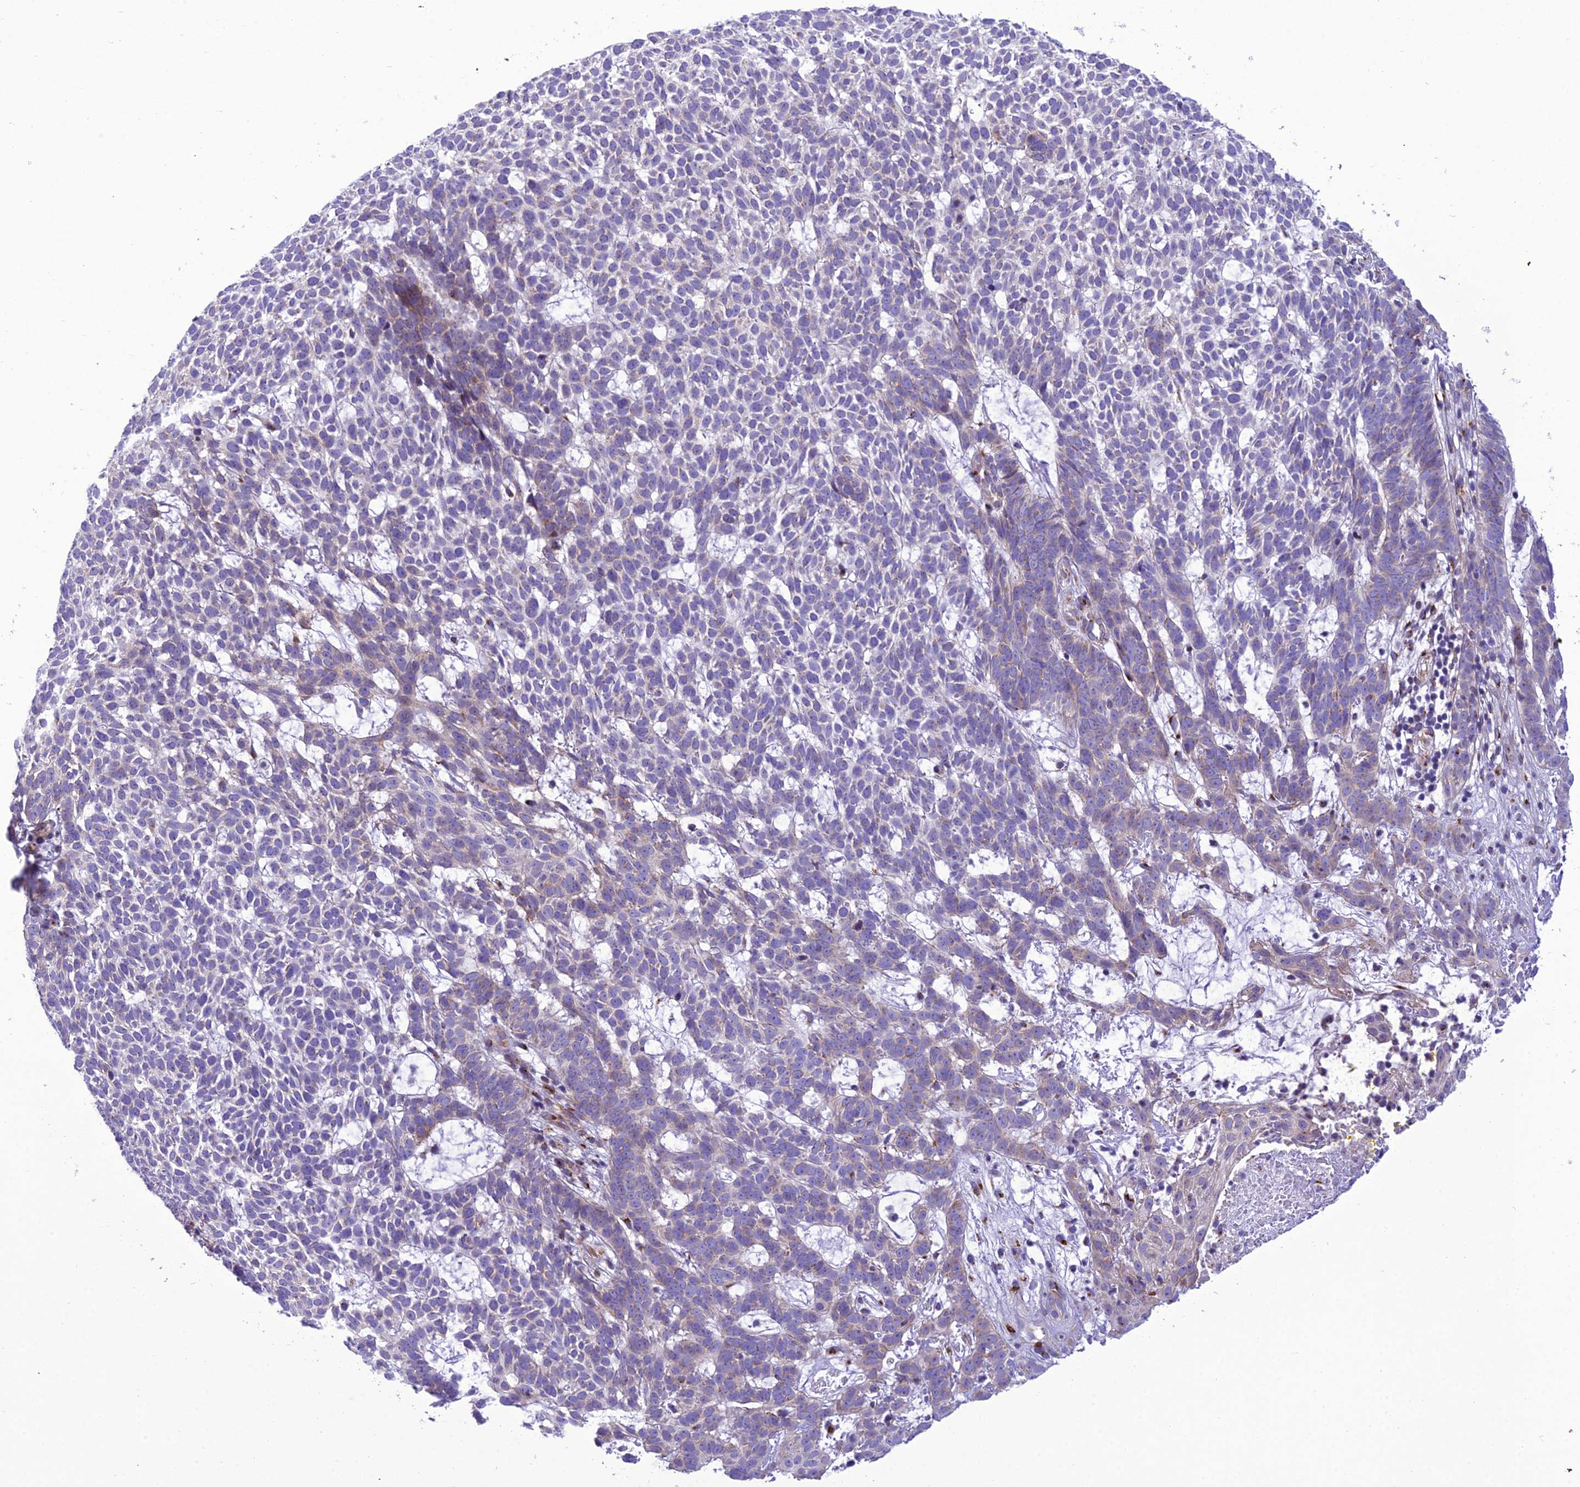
{"staining": {"intensity": "moderate", "quantity": "<25%", "location": "cytoplasmic/membranous"}, "tissue": "skin cancer", "cell_type": "Tumor cells", "image_type": "cancer", "snomed": [{"axis": "morphology", "description": "Basal cell carcinoma"}, {"axis": "topography", "description": "Skin"}], "caption": "Protein staining of skin basal cell carcinoma tissue displays moderate cytoplasmic/membranous staining in approximately <25% of tumor cells.", "gene": "GOLM2", "patient": {"sex": "female", "age": 78}}